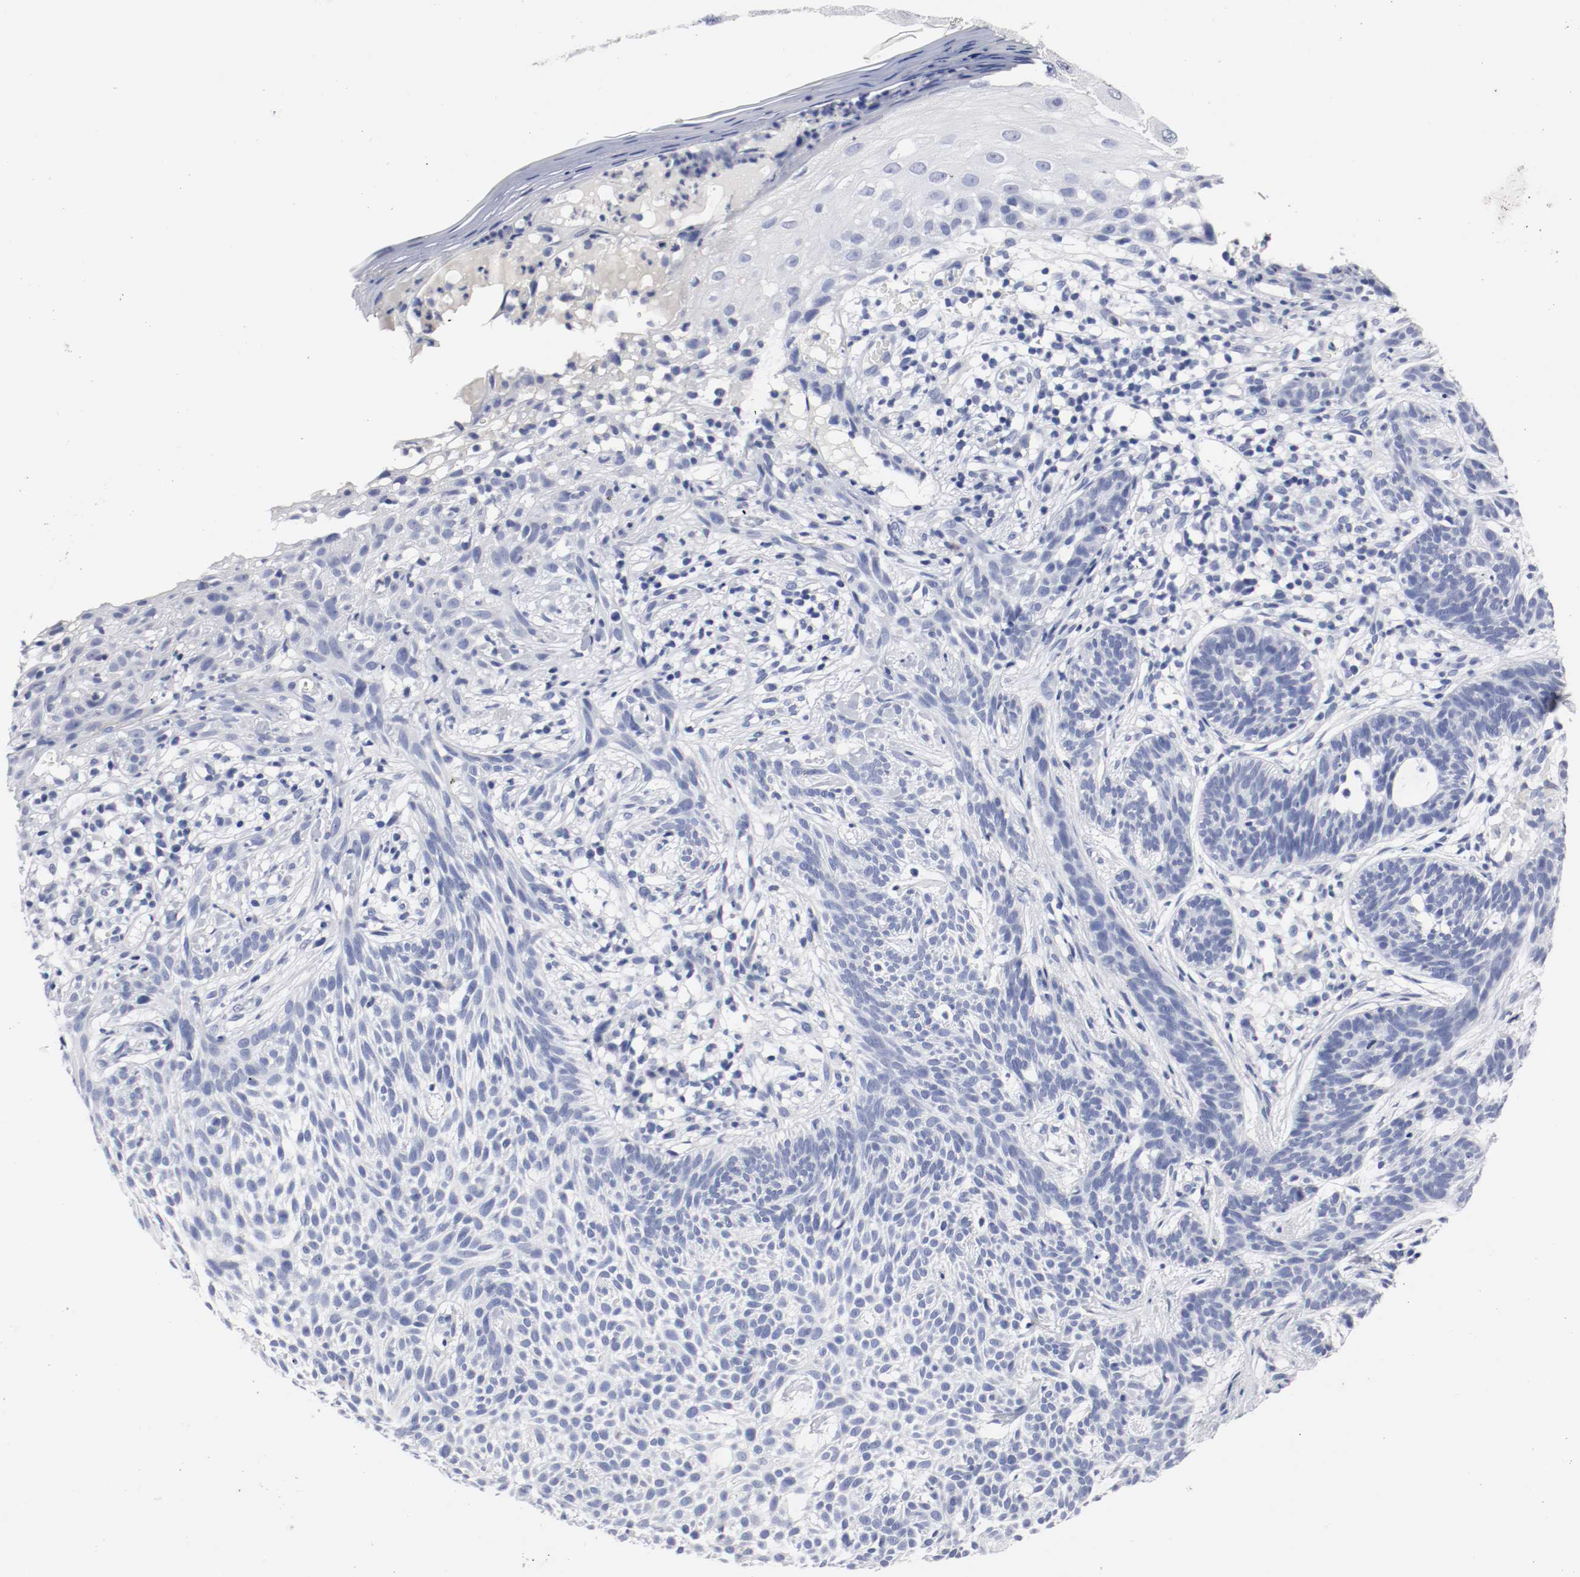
{"staining": {"intensity": "negative", "quantity": "none", "location": "none"}, "tissue": "skin cancer", "cell_type": "Tumor cells", "image_type": "cancer", "snomed": [{"axis": "morphology", "description": "Normal tissue, NOS"}, {"axis": "morphology", "description": "Basal cell carcinoma"}, {"axis": "topography", "description": "Skin"}], "caption": "Immunohistochemistry (IHC) of basal cell carcinoma (skin) shows no staining in tumor cells. (DAB immunohistochemistry (IHC), high magnification).", "gene": "GAD1", "patient": {"sex": "female", "age": 69}}